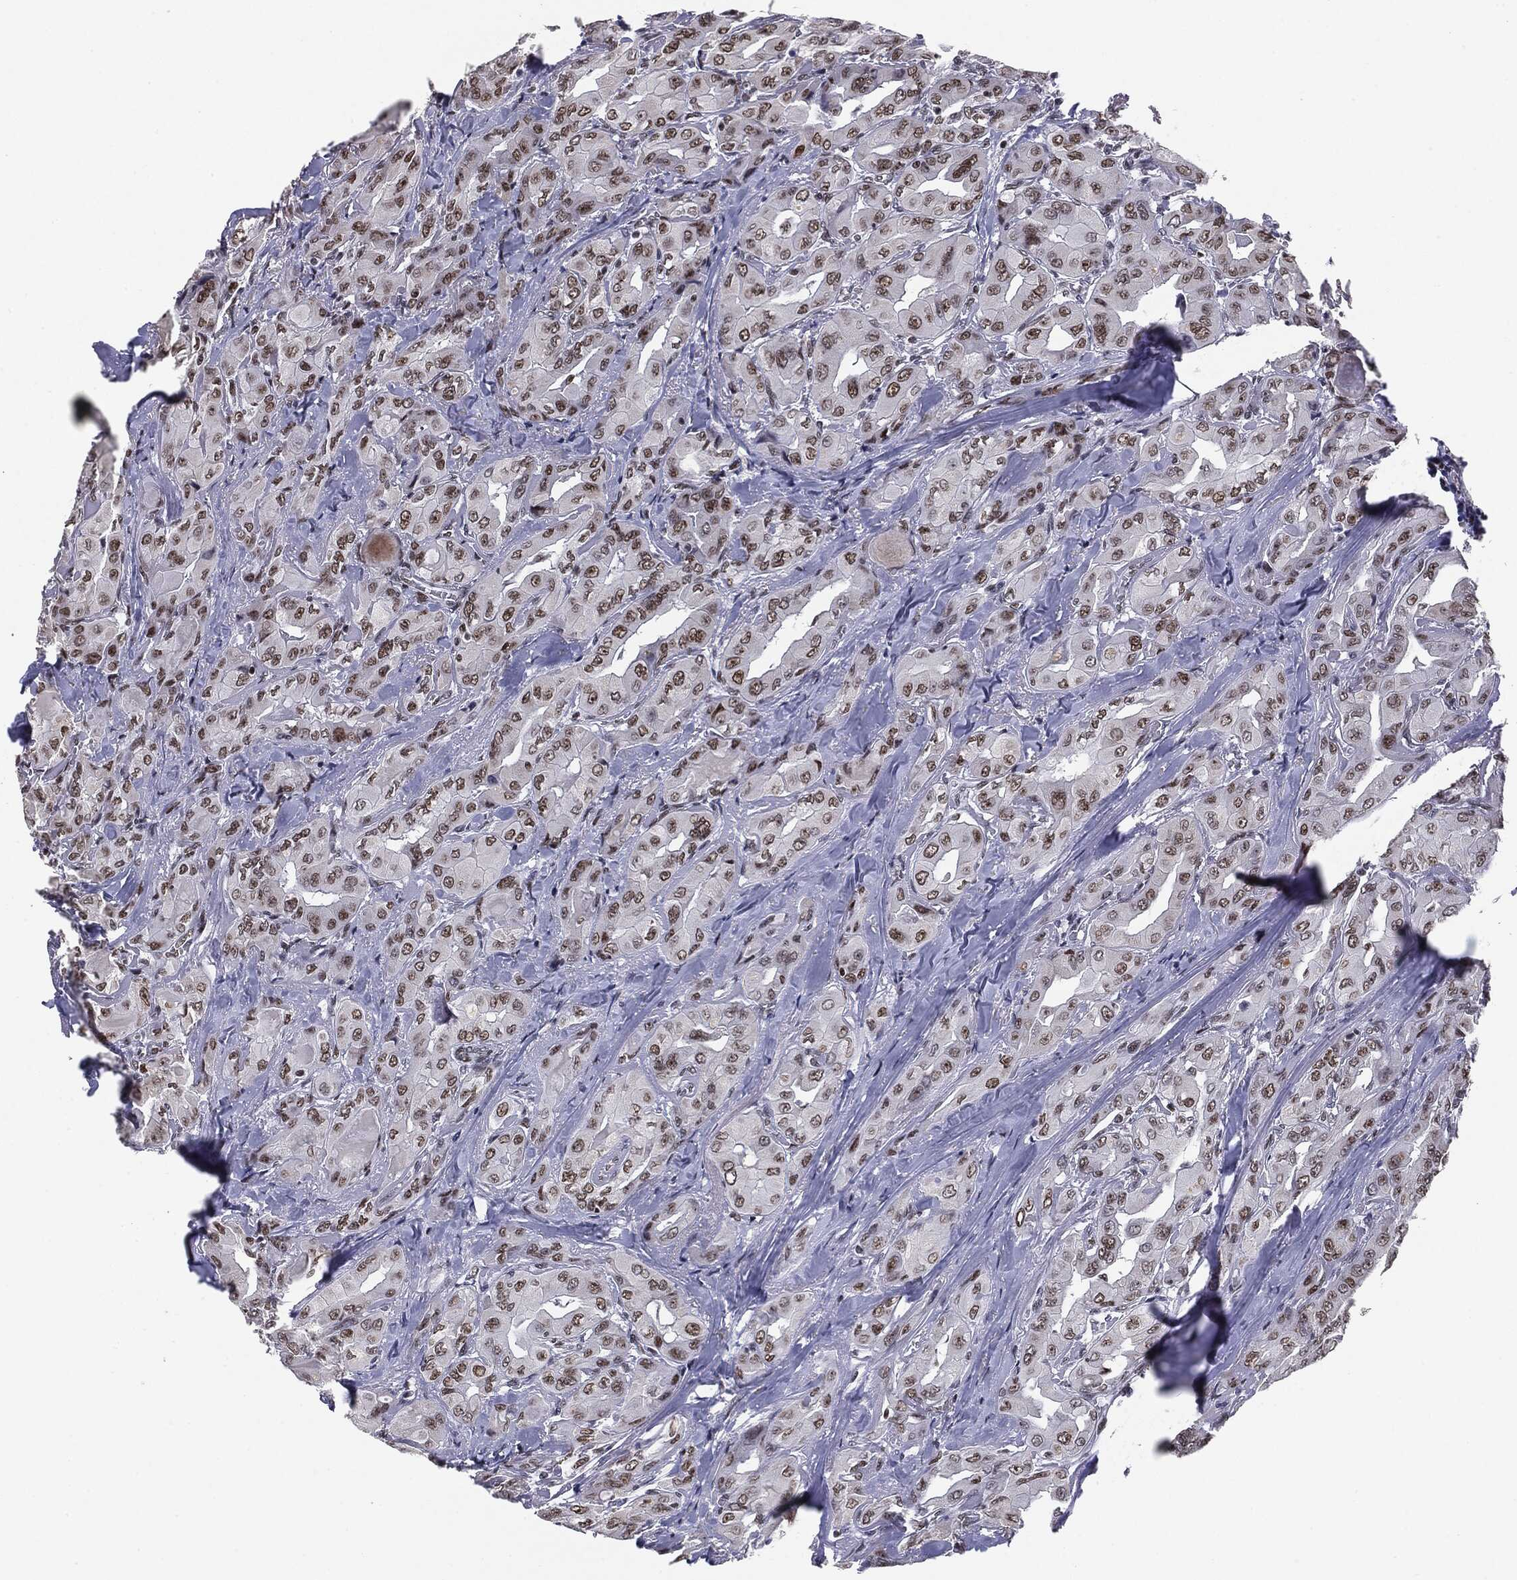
{"staining": {"intensity": "moderate", "quantity": ">75%", "location": "nuclear"}, "tissue": "thyroid cancer", "cell_type": "Tumor cells", "image_type": "cancer", "snomed": [{"axis": "morphology", "description": "Normal tissue, NOS"}, {"axis": "morphology", "description": "Papillary adenocarcinoma, NOS"}, {"axis": "topography", "description": "Thyroid gland"}], "caption": "This is a histology image of immunohistochemistry staining of papillary adenocarcinoma (thyroid), which shows moderate expression in the nuclear of tumor cells.", "gene": "MDC1", "patient": {"sex": "female", "age": 66}}